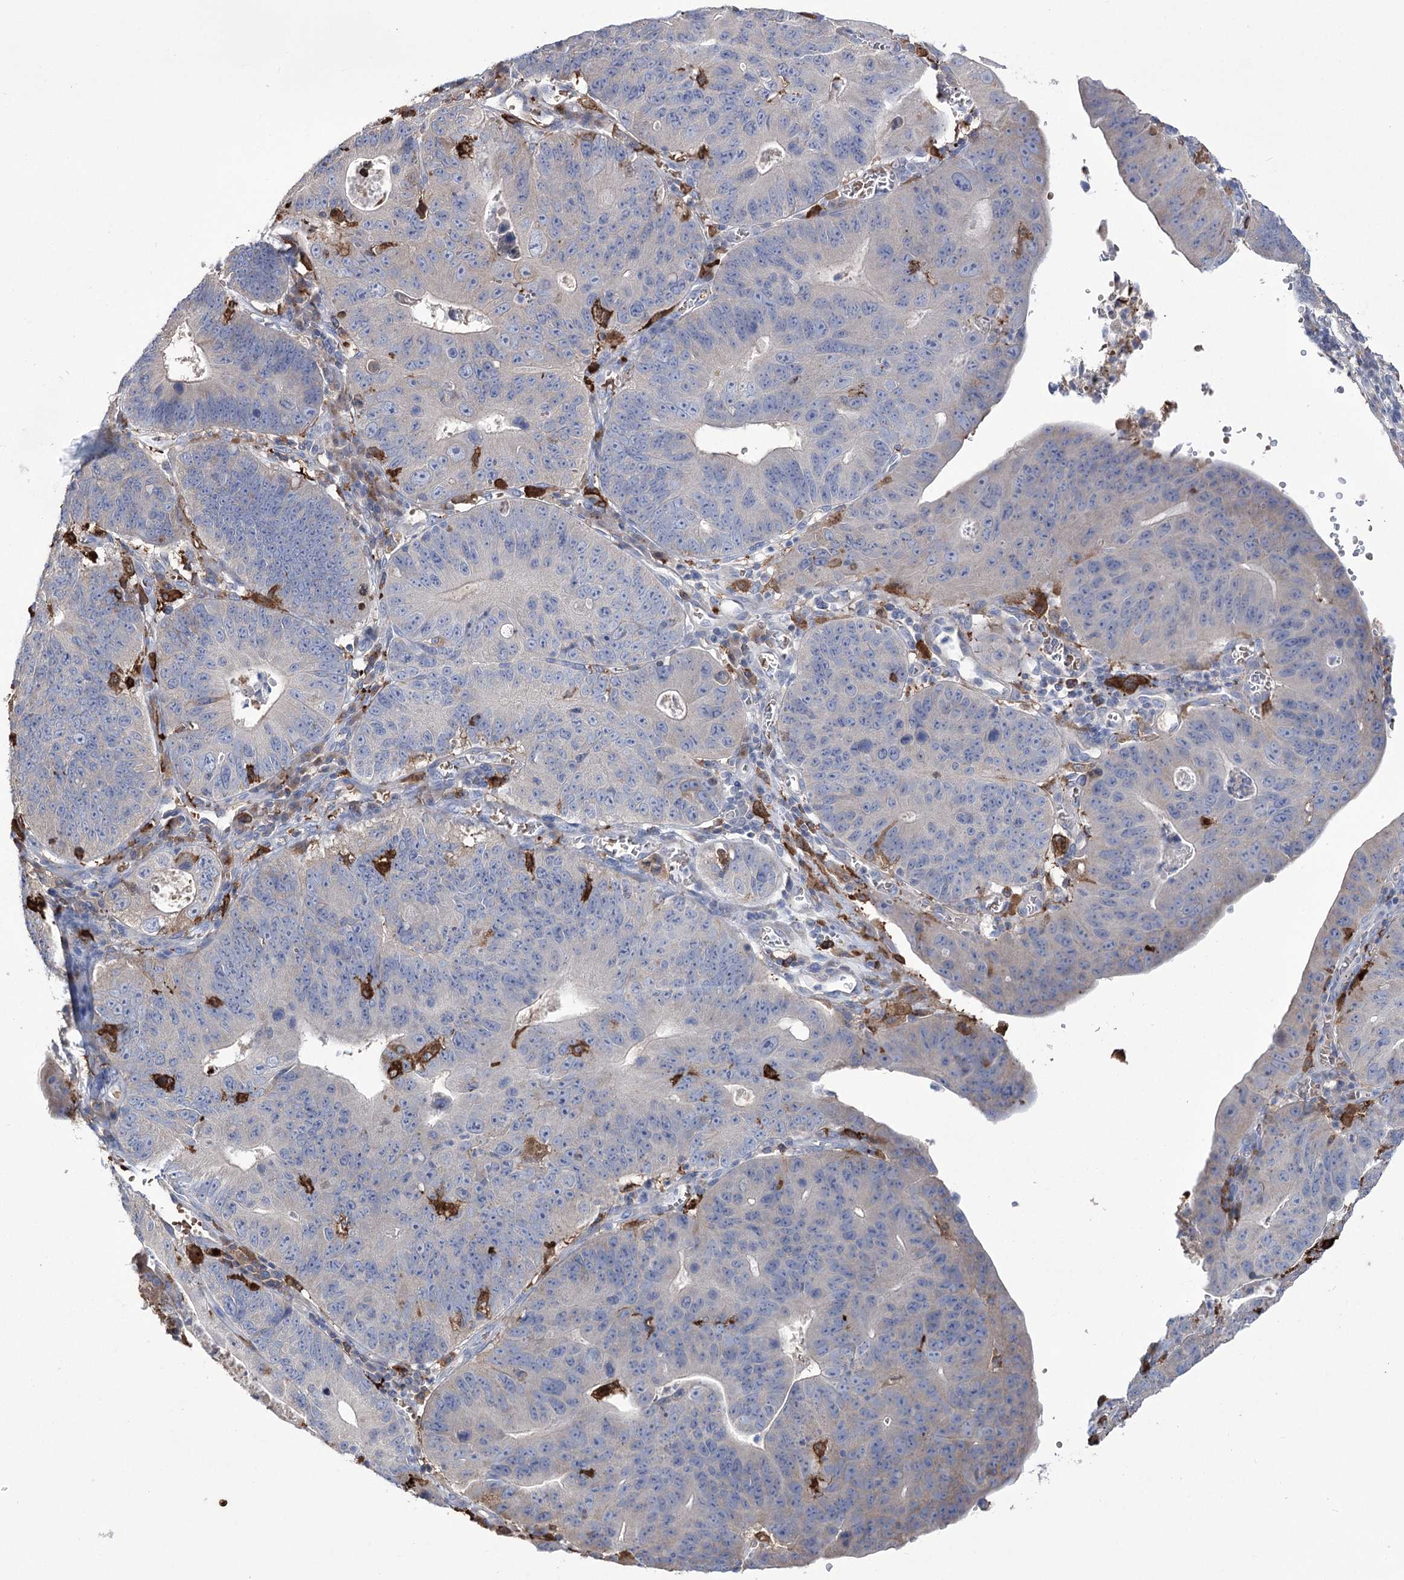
{"staining": {"intensity": "negative", "quantity": "none", "location": "none"}, "tissue": "stomach cancer", "cell_type": "Tumor cells", "image_type": "cancer", "snomed": [{"axis": "morphology", "description": "Adenocarcinoma, NOS"}, {"axis": "topography", "description": "Stomach"}], "caption": "This micrograph is of stomach cancer stained with immunohistochemistry to label a protein in brown with the nuclei are counter-stained blue. There is no staining in tumor cells. Brightfield microscopy of immunohistochemistry (IHC) stained with DAB (brown) and hematoxylin (blue), captured at high magnification.", "gene": "ZNF622", "patient": {"sex": "male", "age": 59}}